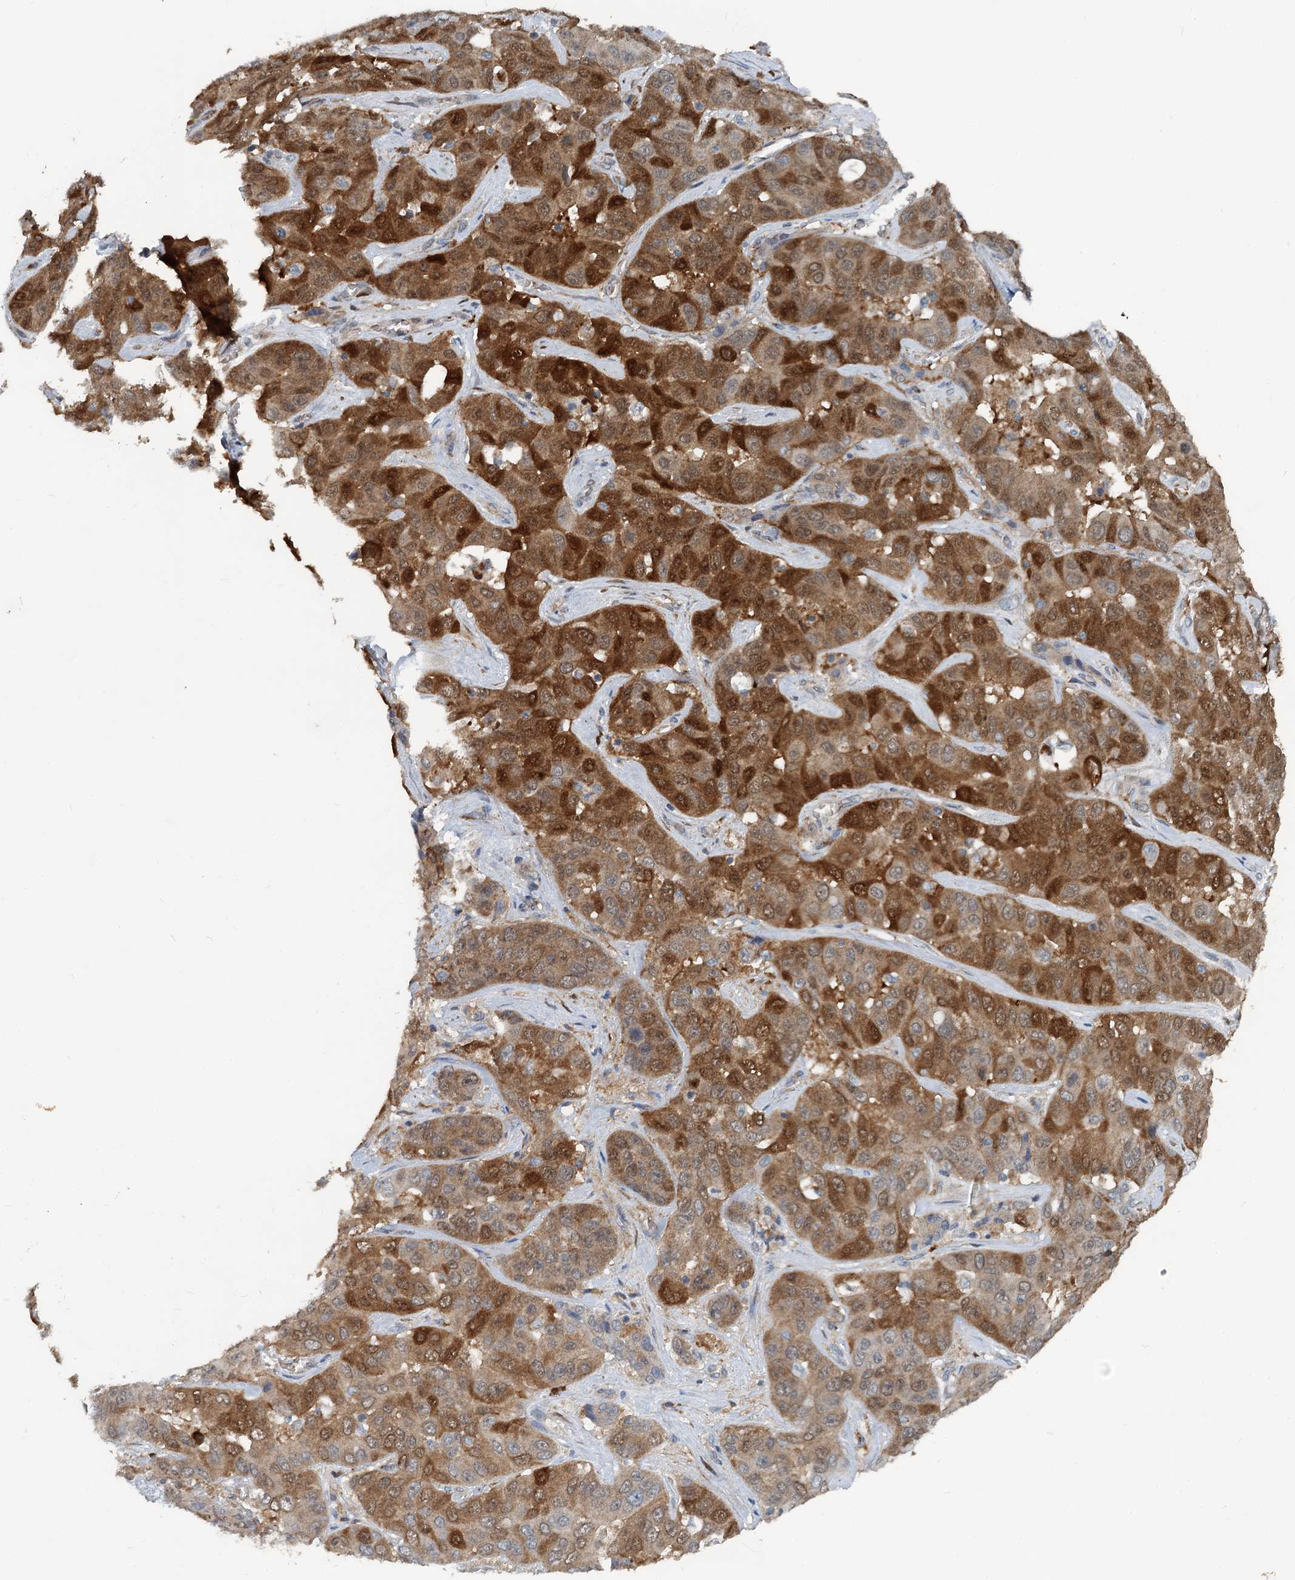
{"staining": {"intensity": "strong", "quantity": "25%-75%", "location": "cytoplasmic/membranous,nuclear"}, "tissue": "liver cancer", "cell_type": "Tumor cells", "image_type": "cancer", "snomed": [{"axis": "morphology", "description": "Cholangiocarcinoma"}, {"axis": "topography", "description": "Liver"}], "caption": "The histopathology image displays immunohistochemical staining of liver cholangiocarcinoma. There is strong cytoplasmic/membranous and nuclear positivity is identified in approximately 25%-75% of tumor cells. (DAB (3,3'-diaminobenzidine) IHC with brightfield microscopy, high magnification).", "gene": "GCLM", "patient": {"sex": "female", "age": 52}}